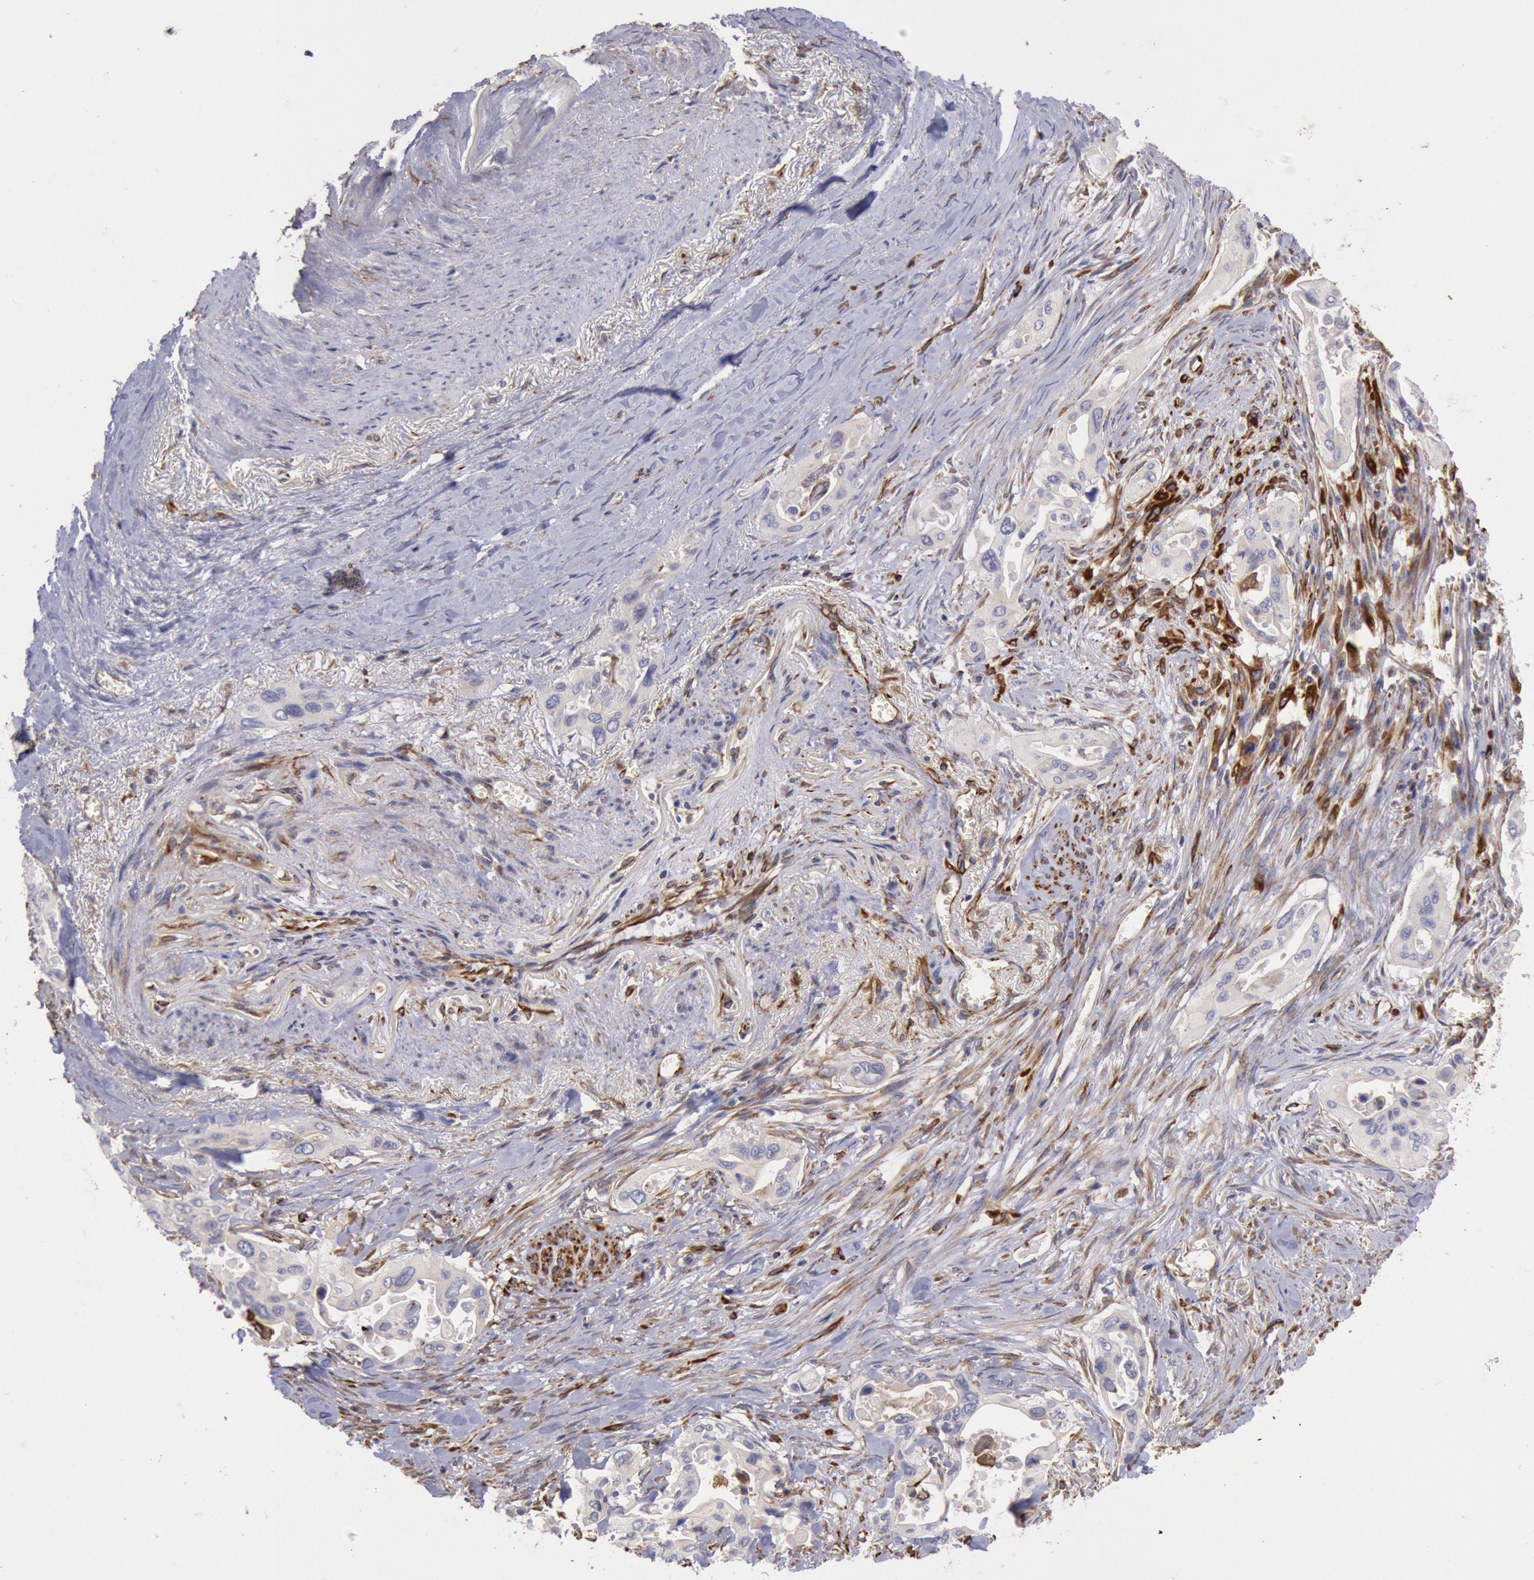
{"staining": {"intensity": "negative", "quantity": "none", "location": "none"}, "tissue": "pancreatic cancer", "cell_type": "Tumor cells", "image_type": "cancer", "snomed": [{"axis": "morphology", "description": "Adenocarcinoma, NOS"}, {"axis": "topography", "description": "Pancreas"}], "caption": "Tumor cells show no significant expression in pancreatic cancer (adenocarcinoma).", "gene": "RNF139", "patient": {"sex": "male", "age": 77}}